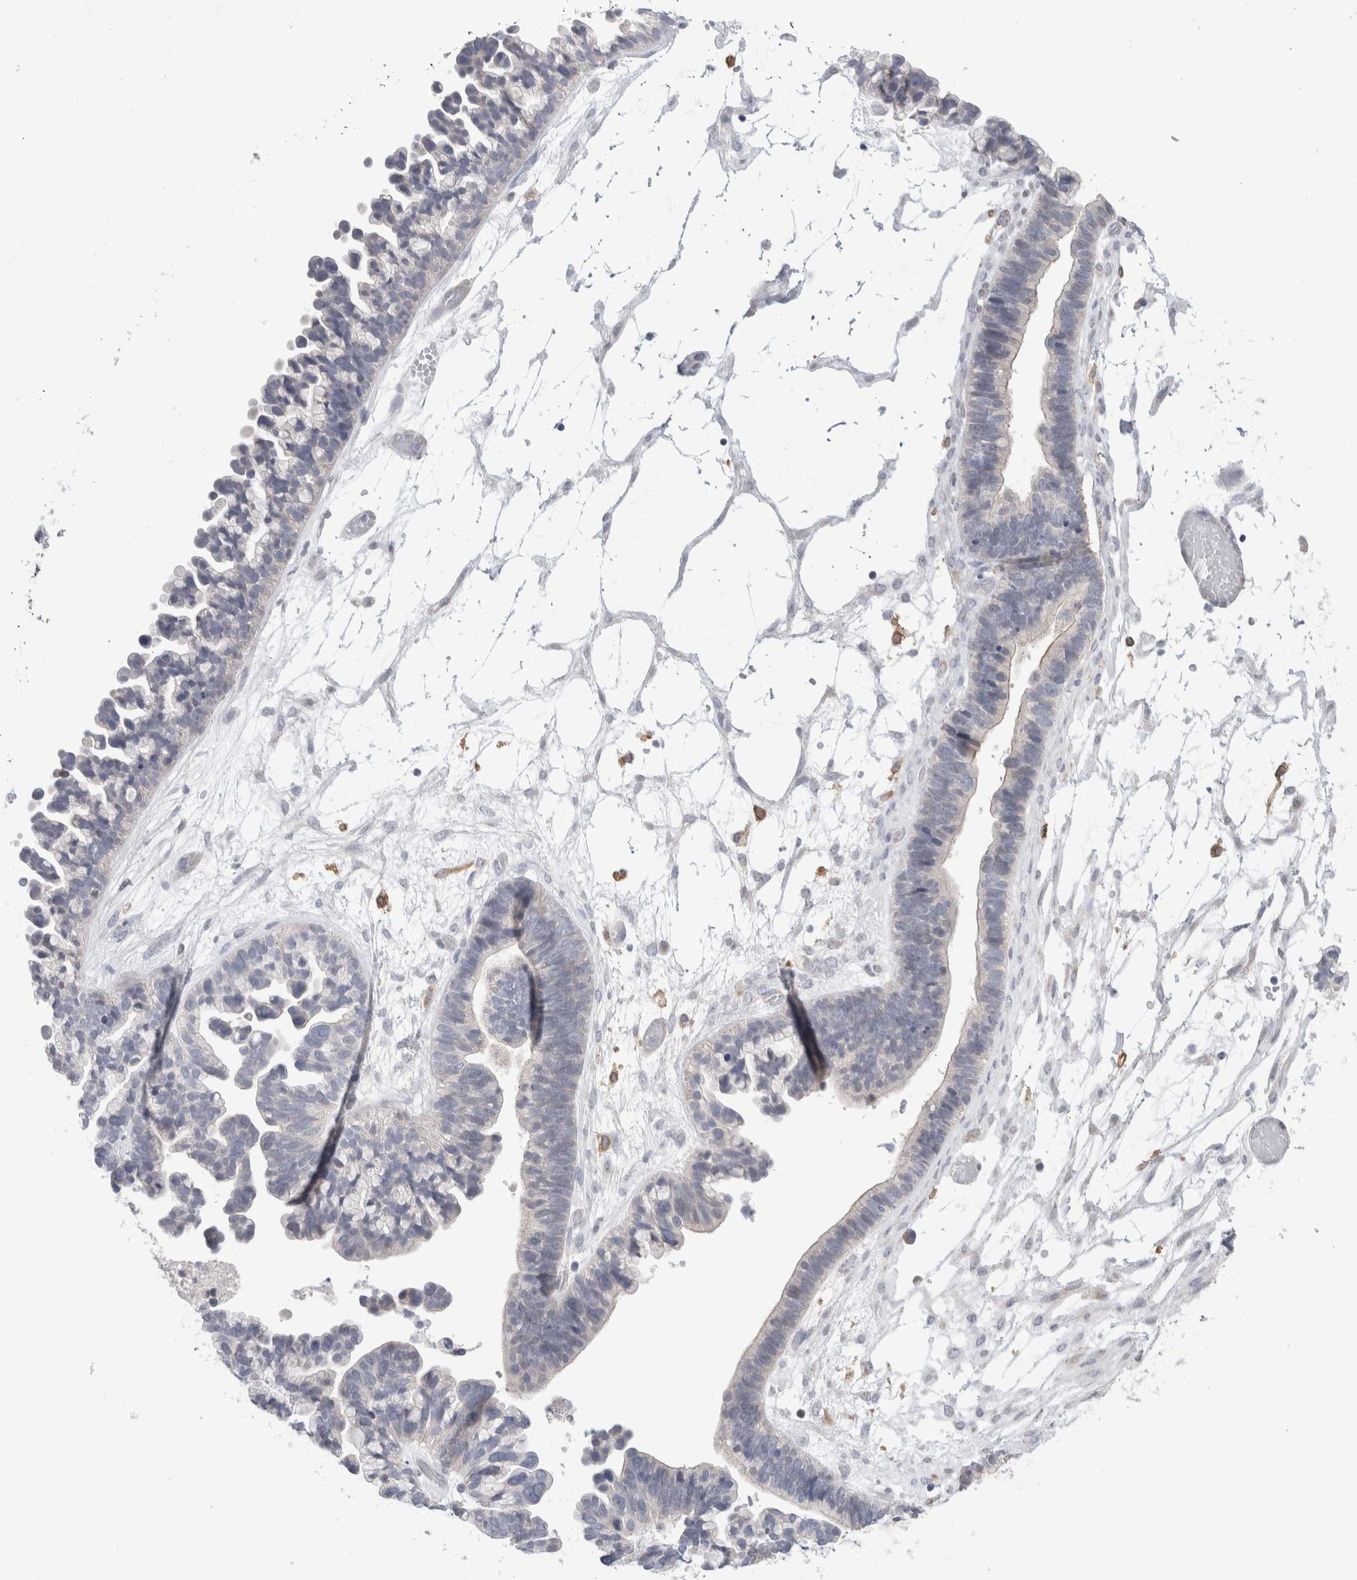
{"staining": {"intensity": "negative", "quantity": "none", "location": "none"}, "tissue": "ovarian cancer", "cell_type": "Tumor cells", "image_type": "cancer", "snomed": [{"axis": "morphology", "description": "Cystadenocarcinoma, serous, NOS"}, {"axis": "topography", "description": "Ovary"}], "caption": "Immunohistochemistry (IHC) histopathology image of ovarian cancer stained for a protein (brown), which exhibits no expression in tumor cells. (DAB (3,3'-diaminobenzidine) immunohistochemistry with hematoxylin counter stain).", "gene": "SYTL5", "patient": {"sex": "female", "age": 56}}